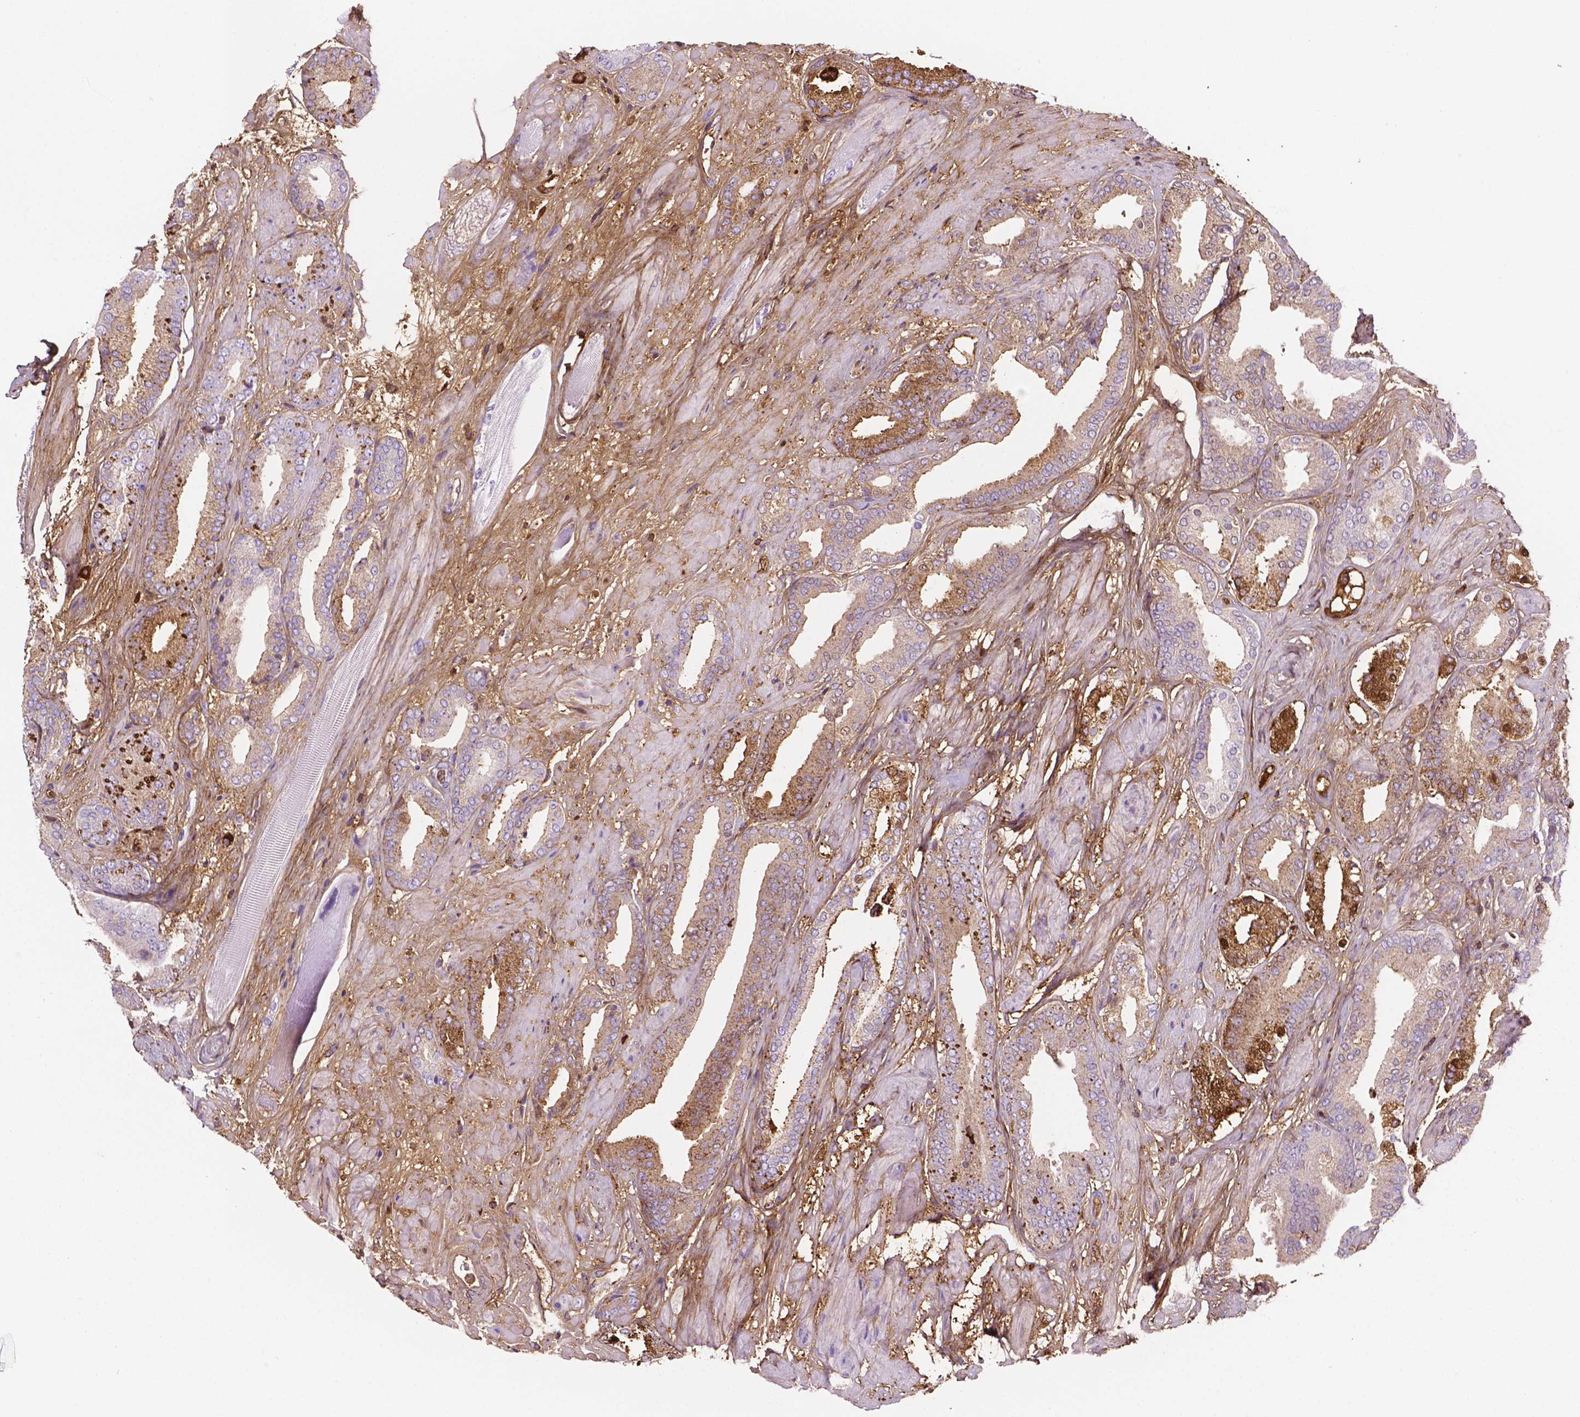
{"staining": {"intensity": "moderate", "quantity": "<25%", "location": "cytoplasmic/membranous"}, "tissue": "prostate cancer", "cell_type": "Tumor cells", "image_type": "cancer", "snomed": [{"axis": "morphology", "description": "Adenocarcinoma, High grade"}, {"axis": "topography", "description": "Prostate"}], "caption": "High-power microscopy captured an immunohistochemistry (IHC) image of prostate cancer (adenocarcinoma (high-grade)), revealing moderate cytoplasmic/membranous expression in approximately <25% of tumor cells. The protein of interest is shown in brown color, while the nuclei are stained blue.", "gene": "DCN", "patient": {"sex": "male", "age": 56}}